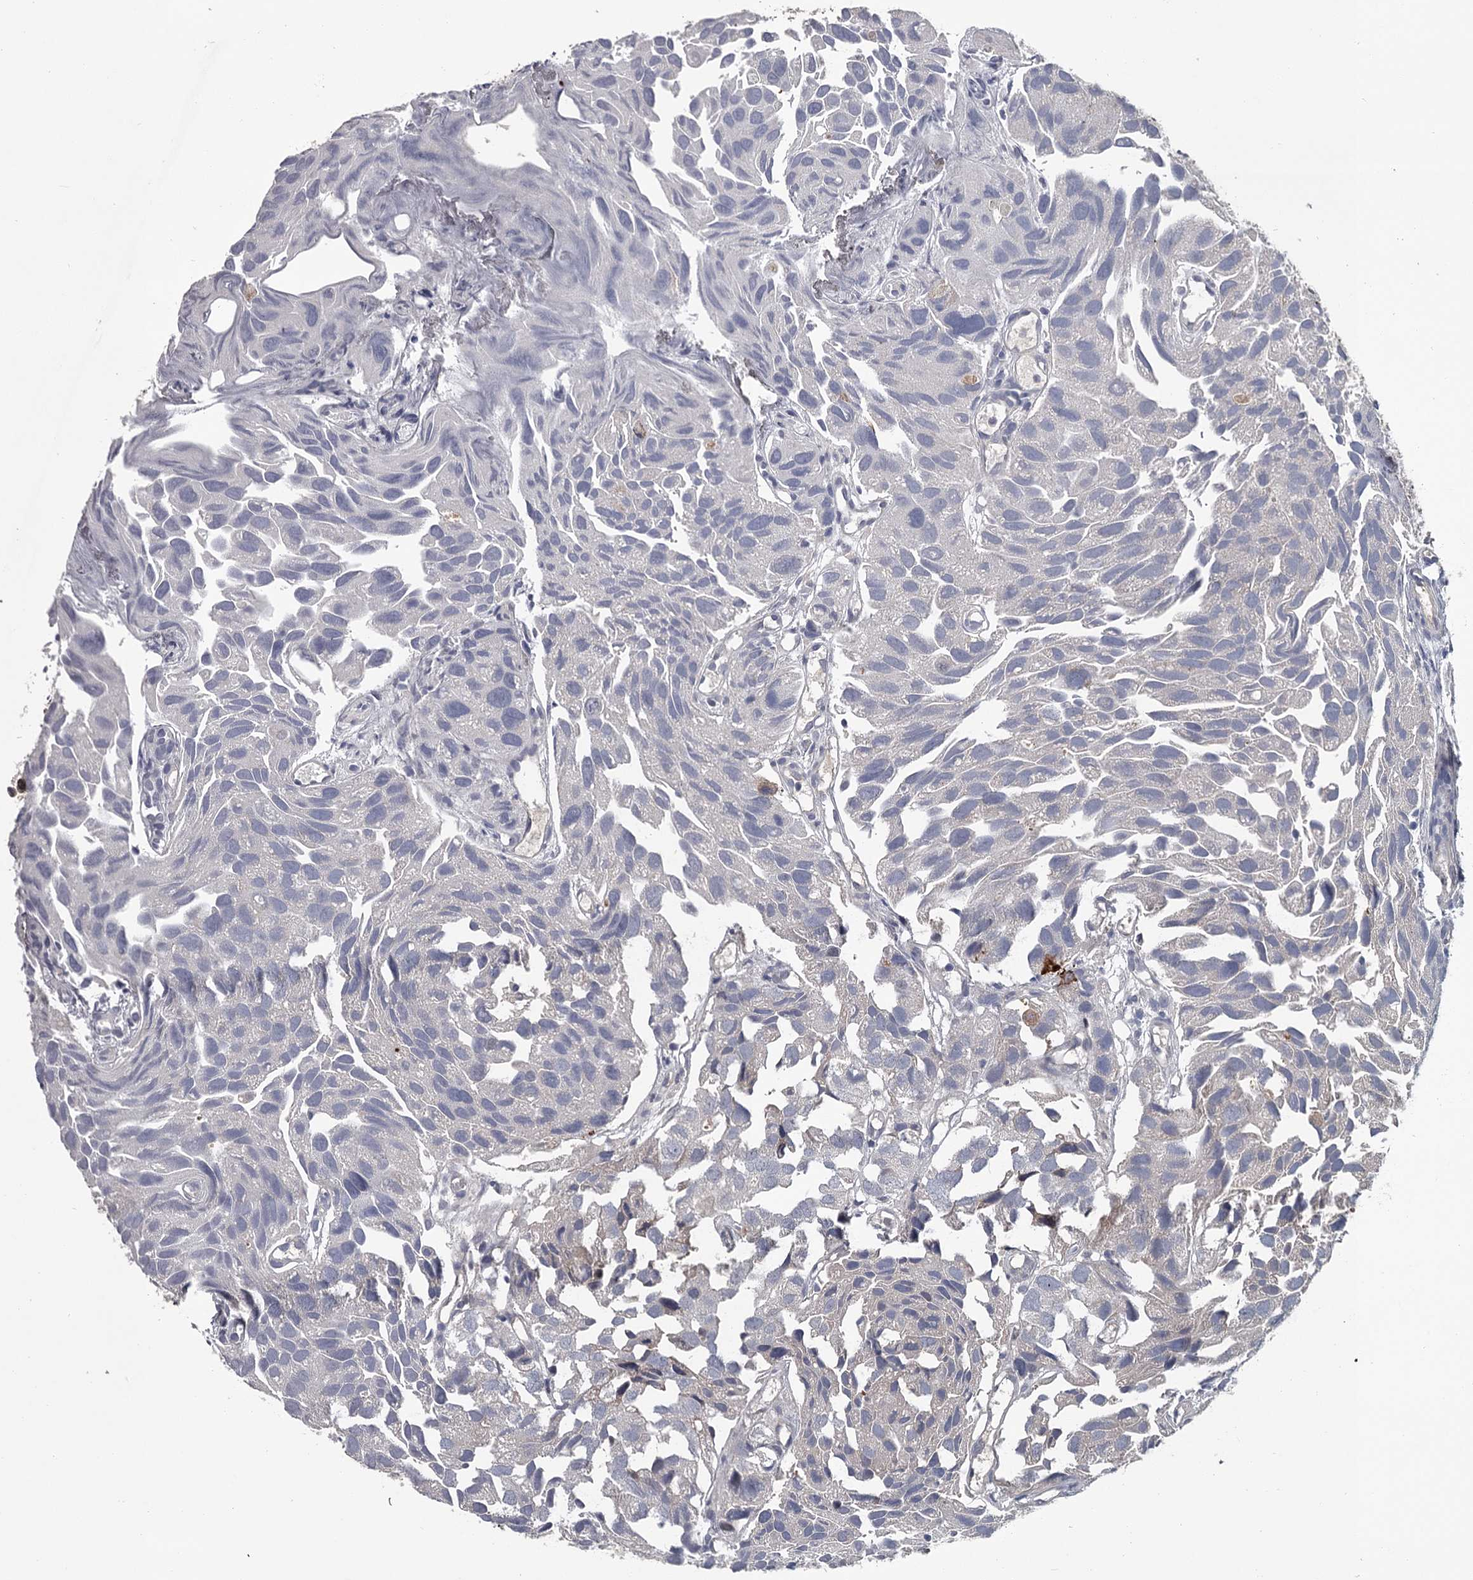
{"staining": {"intensity": "weak", "quantity": "<25%", "location": "cytoplasmic/membranous"}, "tissue": "urothelial cancer", "cell_type": "Tumor cells", "image_type": "cancer", "snomed": [{"axis": "morphology", "description": "Urothelial carcinoma, High grade"}, {"axis": "topography", "description": "Urinary bladder"}], "caption": "A high-resolution image shows IHC staining of urothelial cancer, which shows no significant staining in tumor cells.", "gene": "DAO", "patient": {"sex": "female", "age": 75}}